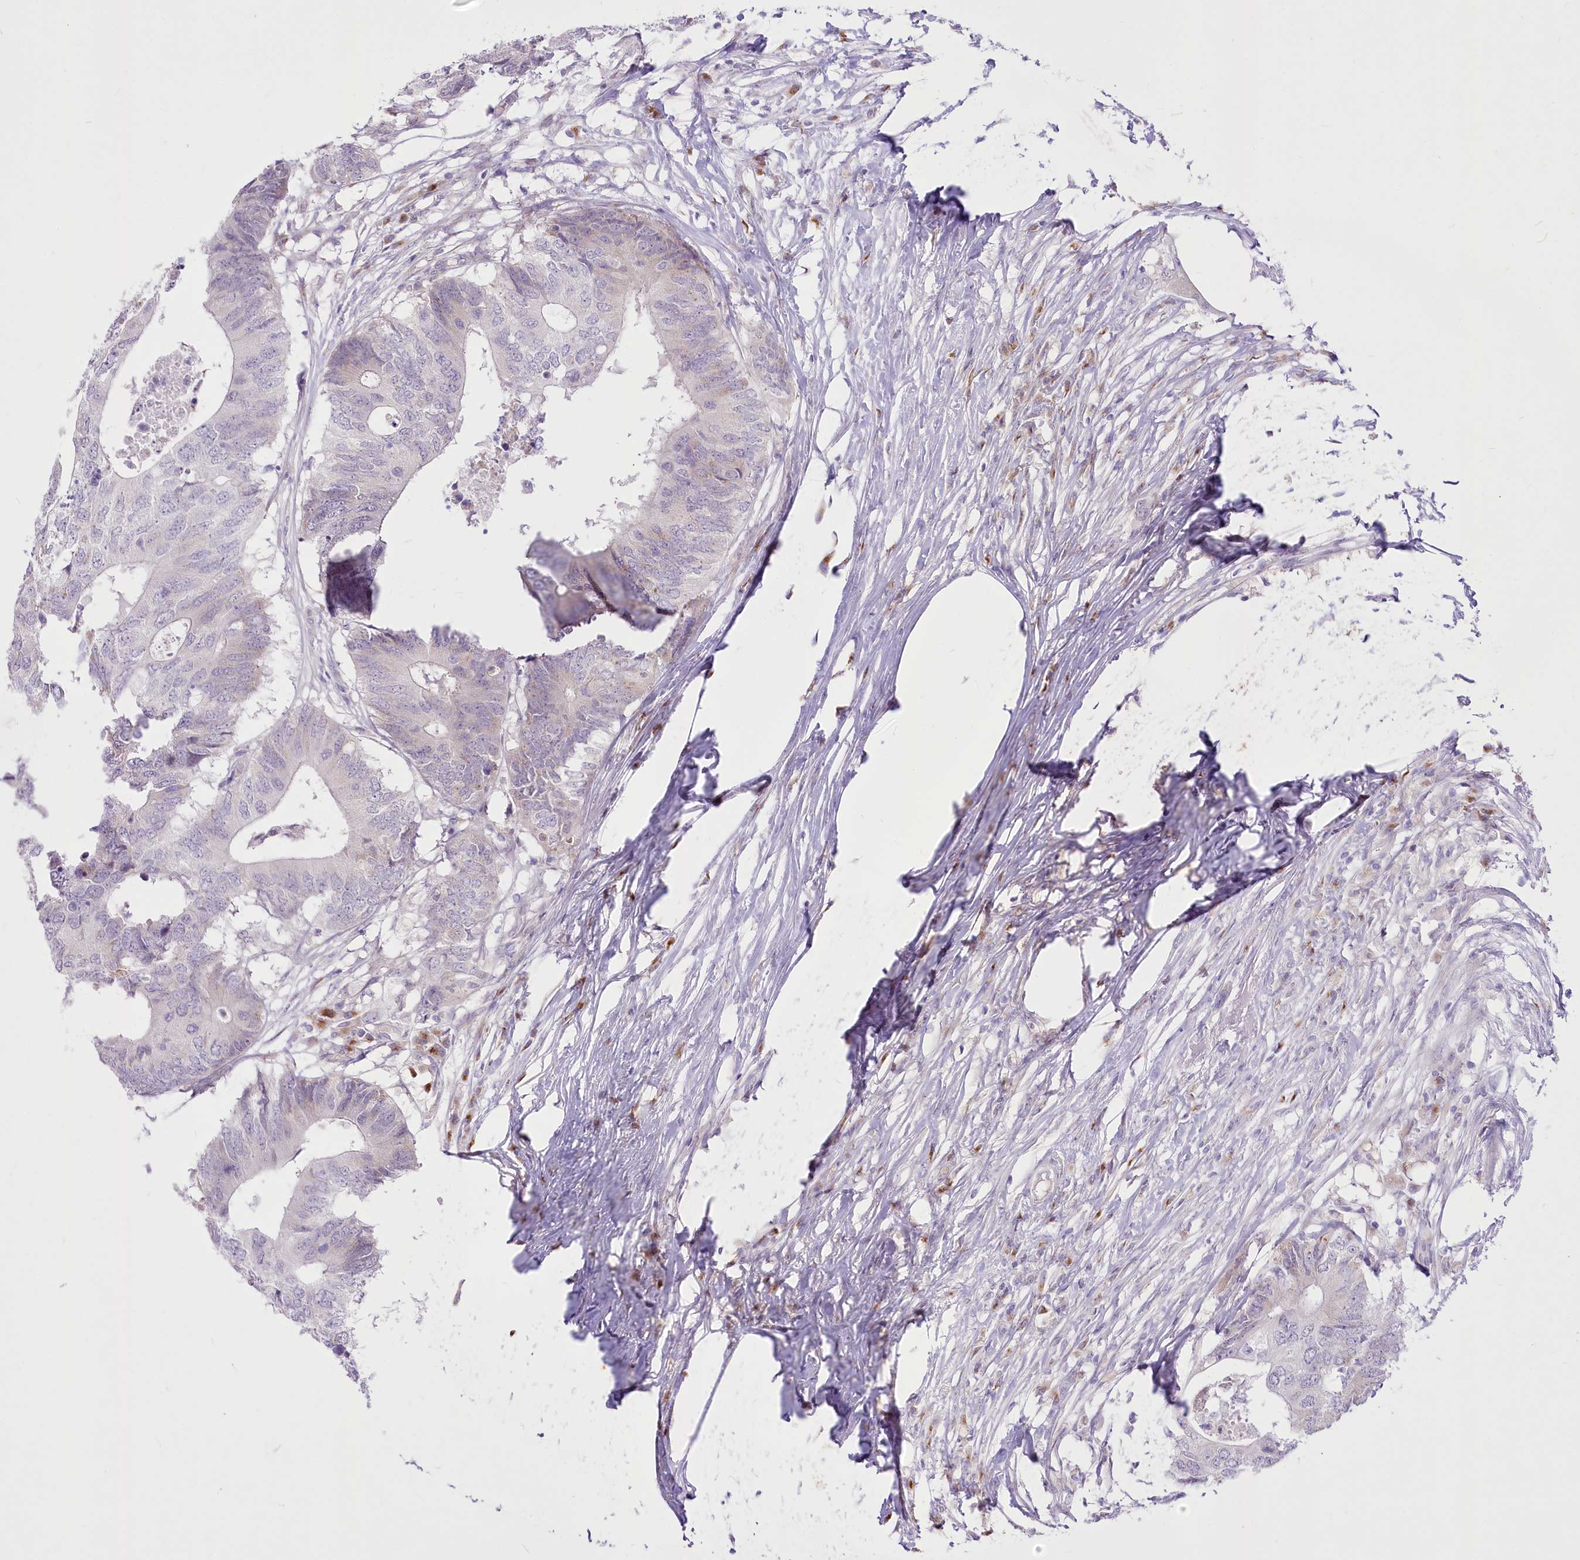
{"staining": {"intensity": "negative", "quantity": "none", "location": "none"}, "tissue": "colorectal cancer", "cell_type": "Tumor cells", "image_type": "cancer", "snomed": [{"axis": "morphology", "description": "Adenocarcinoma, NOS"}, {"axis": "topography", "description": "Colon"}], "caption": "Immunohistochemistry (IHC) micrograph of colorectal cancer (adenocarcinoma) stained for a protein (brown), which shows no staining in tumor cells. (DAB (3,3'-diaminobenzidine) immunohistochemistry (IHC) with hematoxylin counter stain).", "gene": "BEND7", "patient": {"sex": "male", "age": 71}}